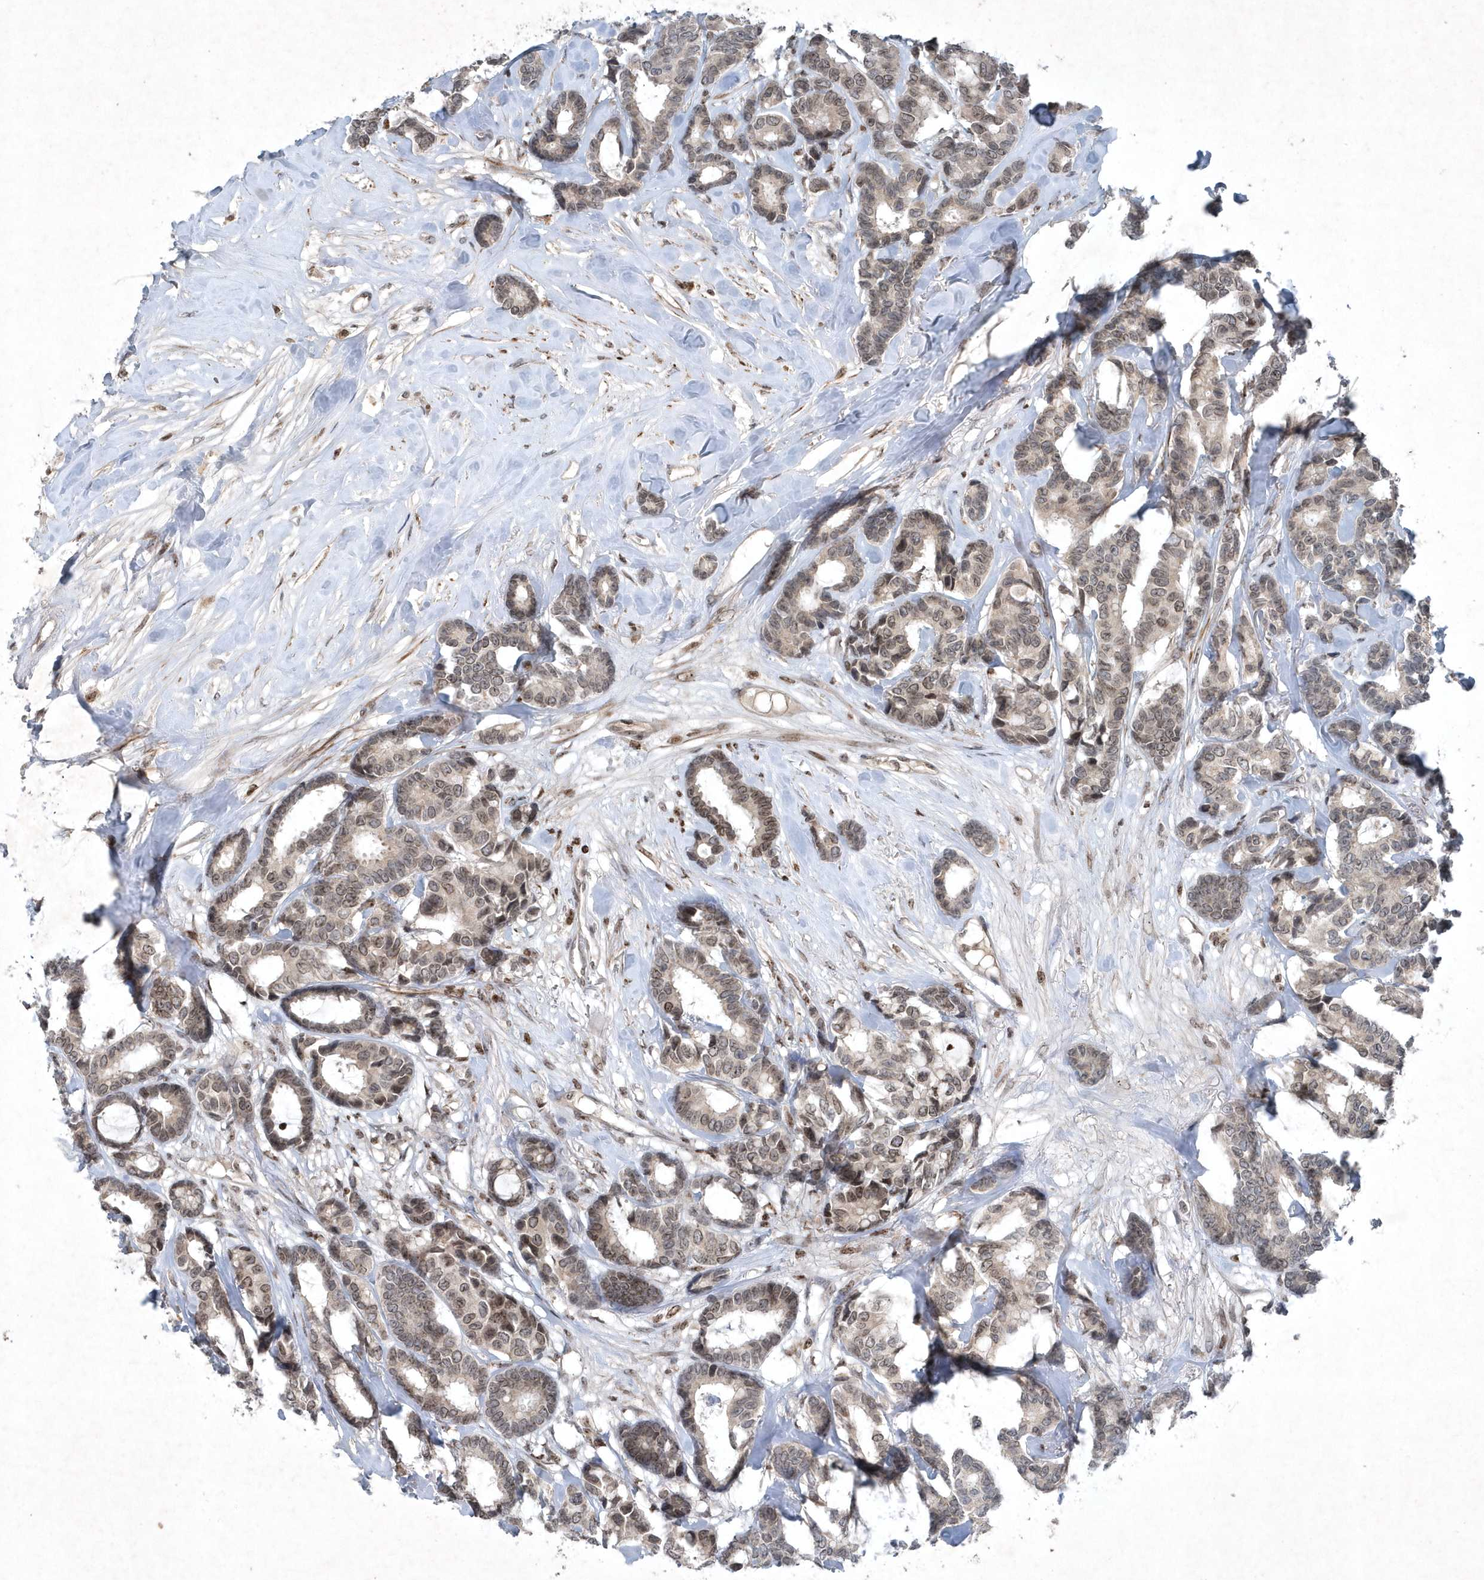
{"staining": {"intensity": "moderate", "quantity": ">75%", "location": "nuclear"}, "tissue": "breast cancer", "cell_type": "Tumor cells", "image_type": "cancer", "snomed": [{"axis": "morphology", "description": "Duct carcinoma"}, {"axis": "topography", "description": "Breast"}], "caption": "Brown immunohistochemical staining in breast cancer (intraductal carcinoma) displays moderate nuclear expression in approximately >75% of tumor cells.", "gene": "QTRT2", "patient": {"sex": "female", "age": 87}}